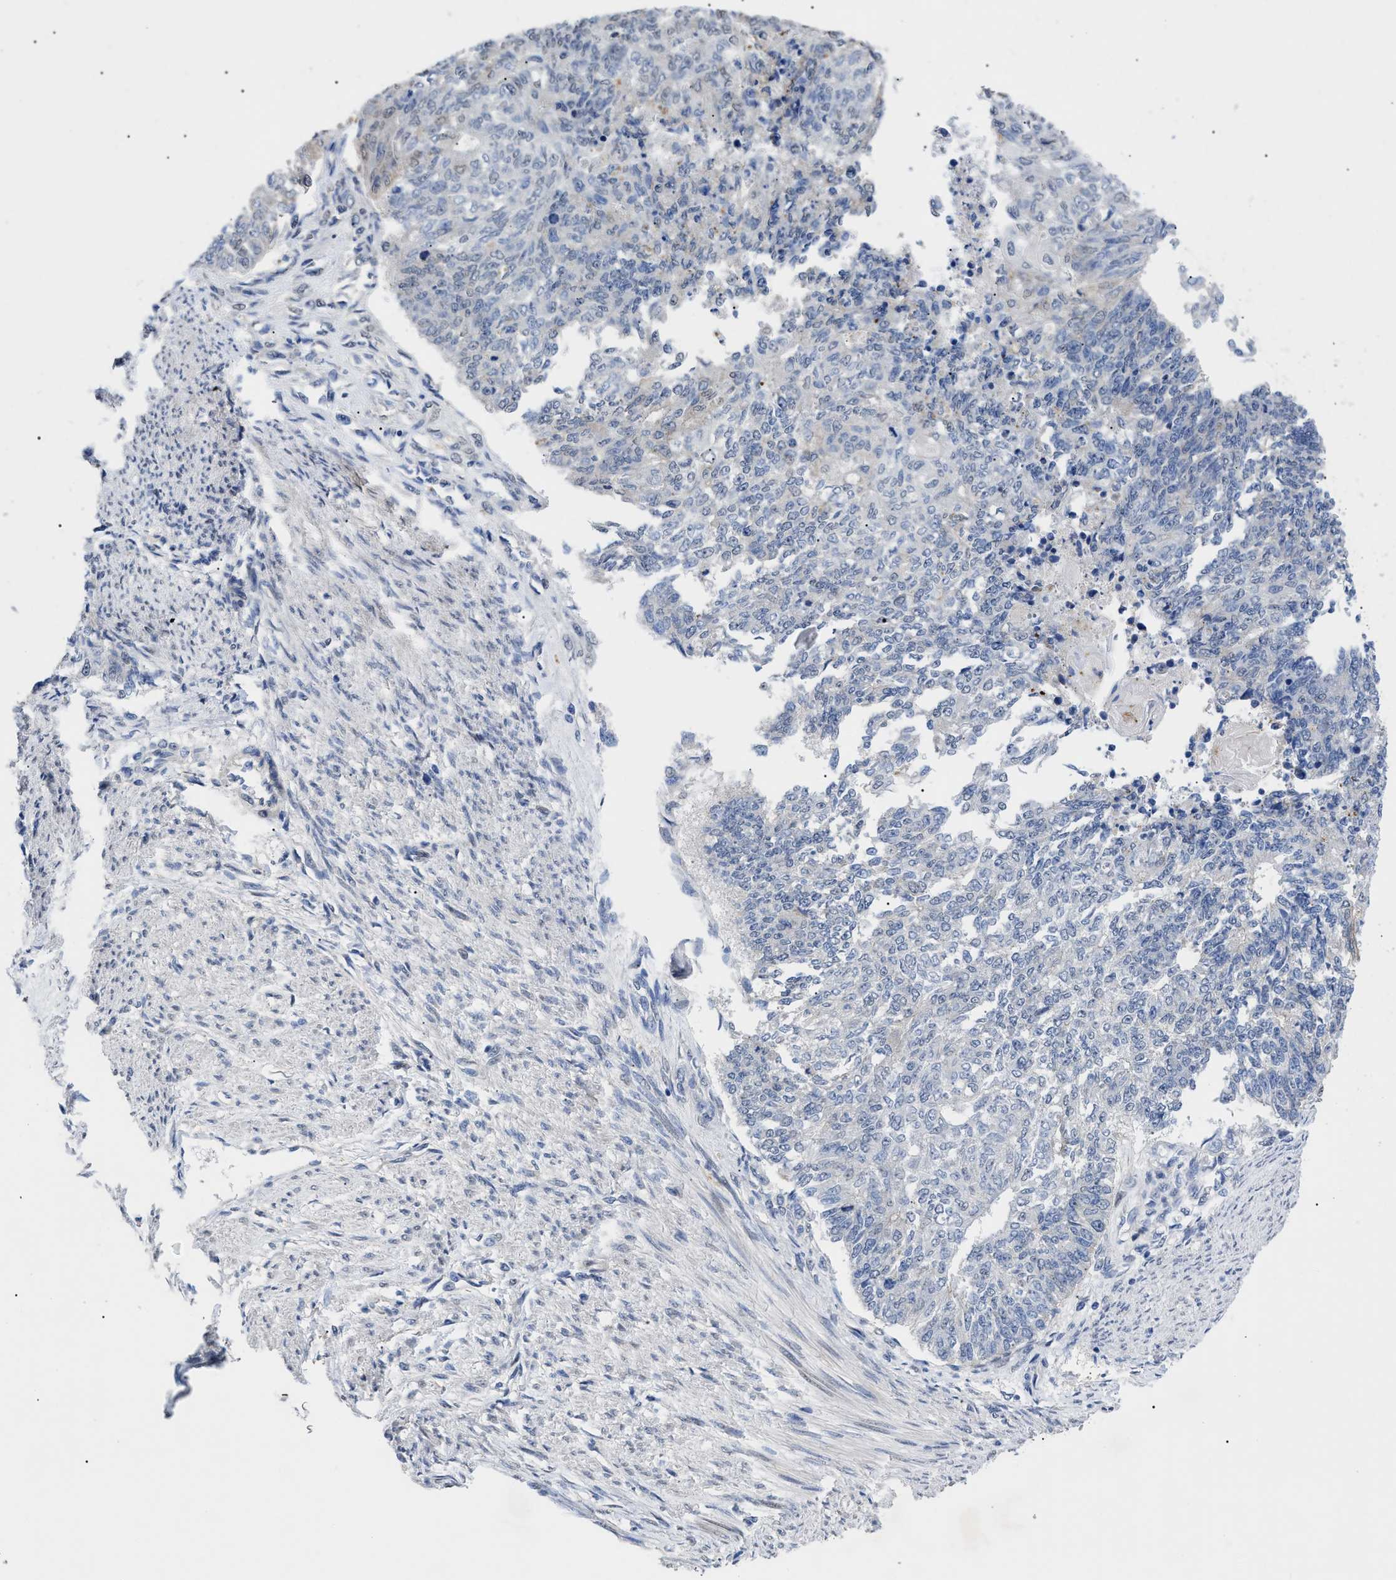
{"staining": {"intensity": "negative", "quantity": "none", "location": "none"}, "tissue": "endometrial cancer", "cell_type": "Tumor cells", "image_type": "cancer", "snomed": [{"axis": "morphology", "description": "Adenocarcinoma, NOS"}, {"axis": "topography", "description": "Endometrium"}], "caption": "Immunohistochemical staining of endometrial cancer (adenocarcinoma) demonstrates no significant expression in tumor cells. Brightfield microscopy of immunohistochemistry (IHC) stained with DAB (brown) and hematoxylin (blue), captured at high magnification.", "gene": "SFXN5", "patient": {"sex": "female", "age": 32}}